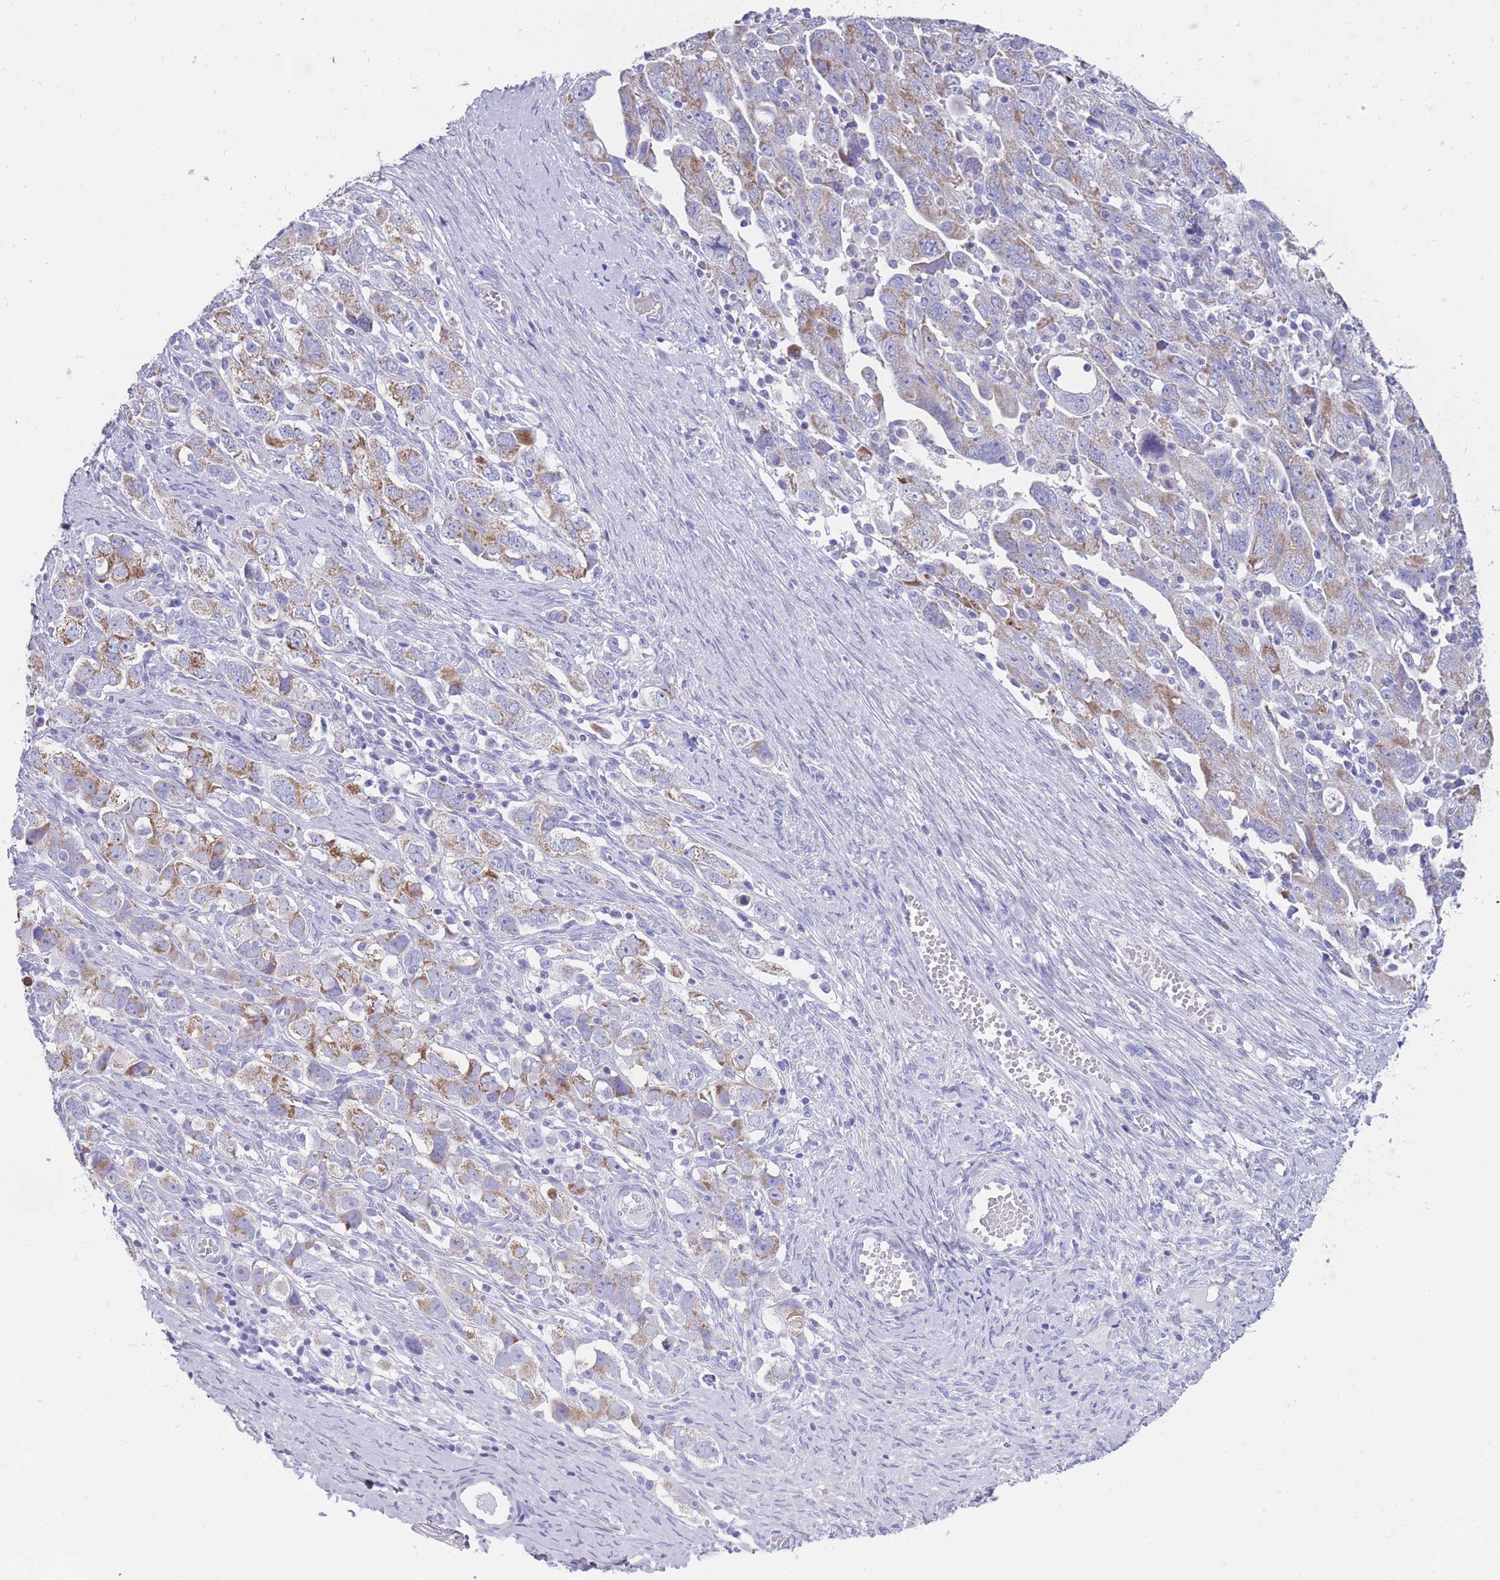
{"staining": {"intensity": "moderate", "quantity": "25%-75%", "location": "cytoplasmic/membranous"}, "tissue": "ovarian cancer", "cell_type": "Tumor cells", "image_type": "cancer", "snomed": [{"axis": "morphology", "description": "Carcinoma, NOS"}, {"axis": "morphology", "description": "Cystadenocarcinoma, serous, NOS"}, {"axis": "topography", "description": "Ovary"}], "caption": "Brown immunohistochemical staining in ovarian cancer (serous cystadenocarcinoma) demonstrates moderate cytoplasmic/membranous staining in about 25%-75% of tumor cells. (DAB IHC with brightfield microscopy, high magnification).", "gene": "INTS2", "patient": {"sex": "female", "age": 69}}